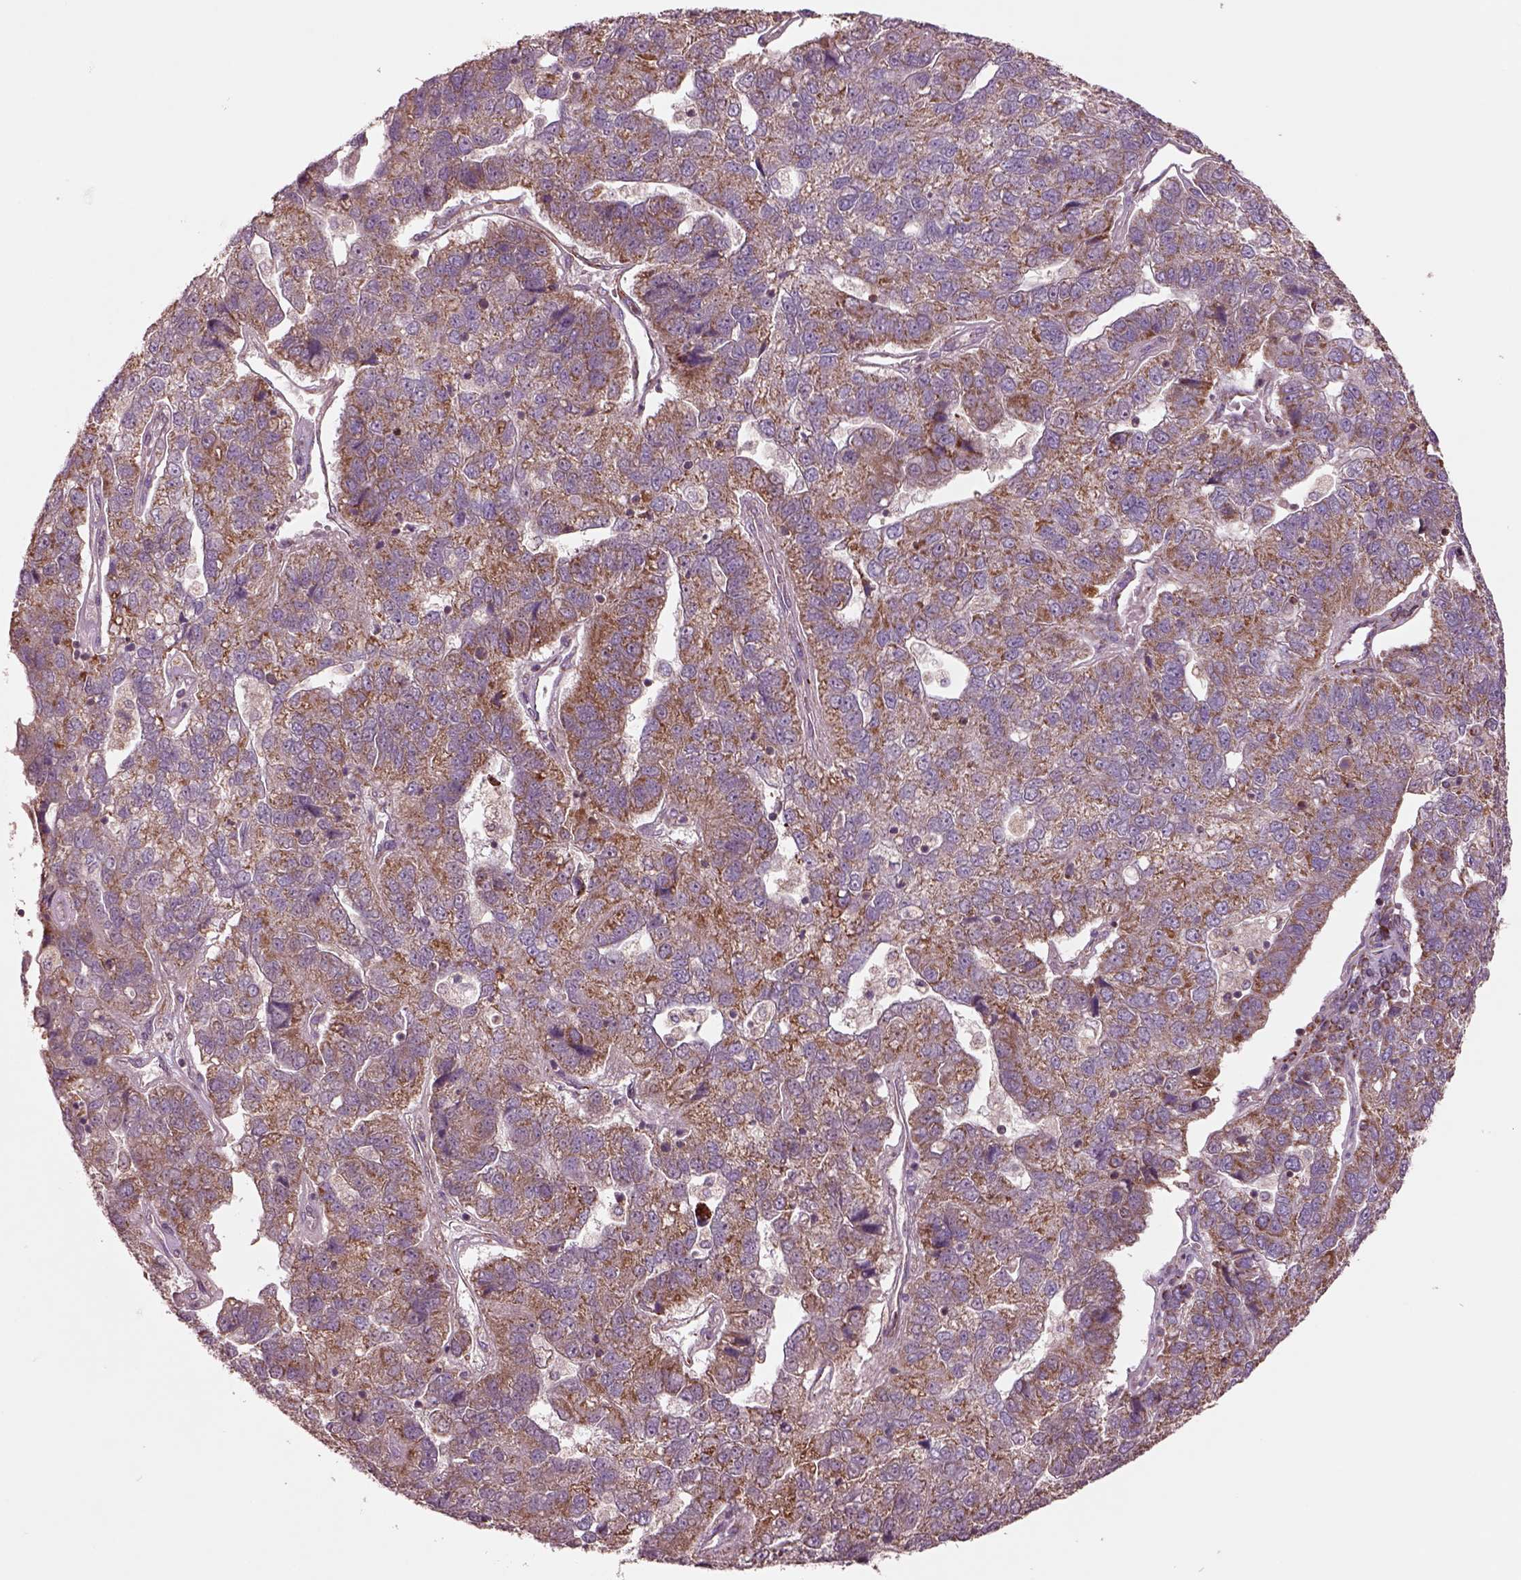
{"staining": {"intensity": "moderate", "quantity": ">75%", "location": "cytoplasmic/membranous"}, "tissue": "pancreatic cancer", "cell_type": "Tumor cells", "image_type": "cancer", "snomed": [{"axis": "morphology", "description": "Adenocarcinoma, NOS"}, {"axis": "topography", "description": "Pancreas"}], "caption": "Pancreatic adenocarcinoma was stained to show a protein in brown. There is medium levels of moderate cytoplasmic/membranous staining in approximately >75% of tumor cells. (Brightfield microscopy of DAB IHC at high magnification).", "gene": "SLC25A5", "patient": {"sex": "female", "age": 61}}